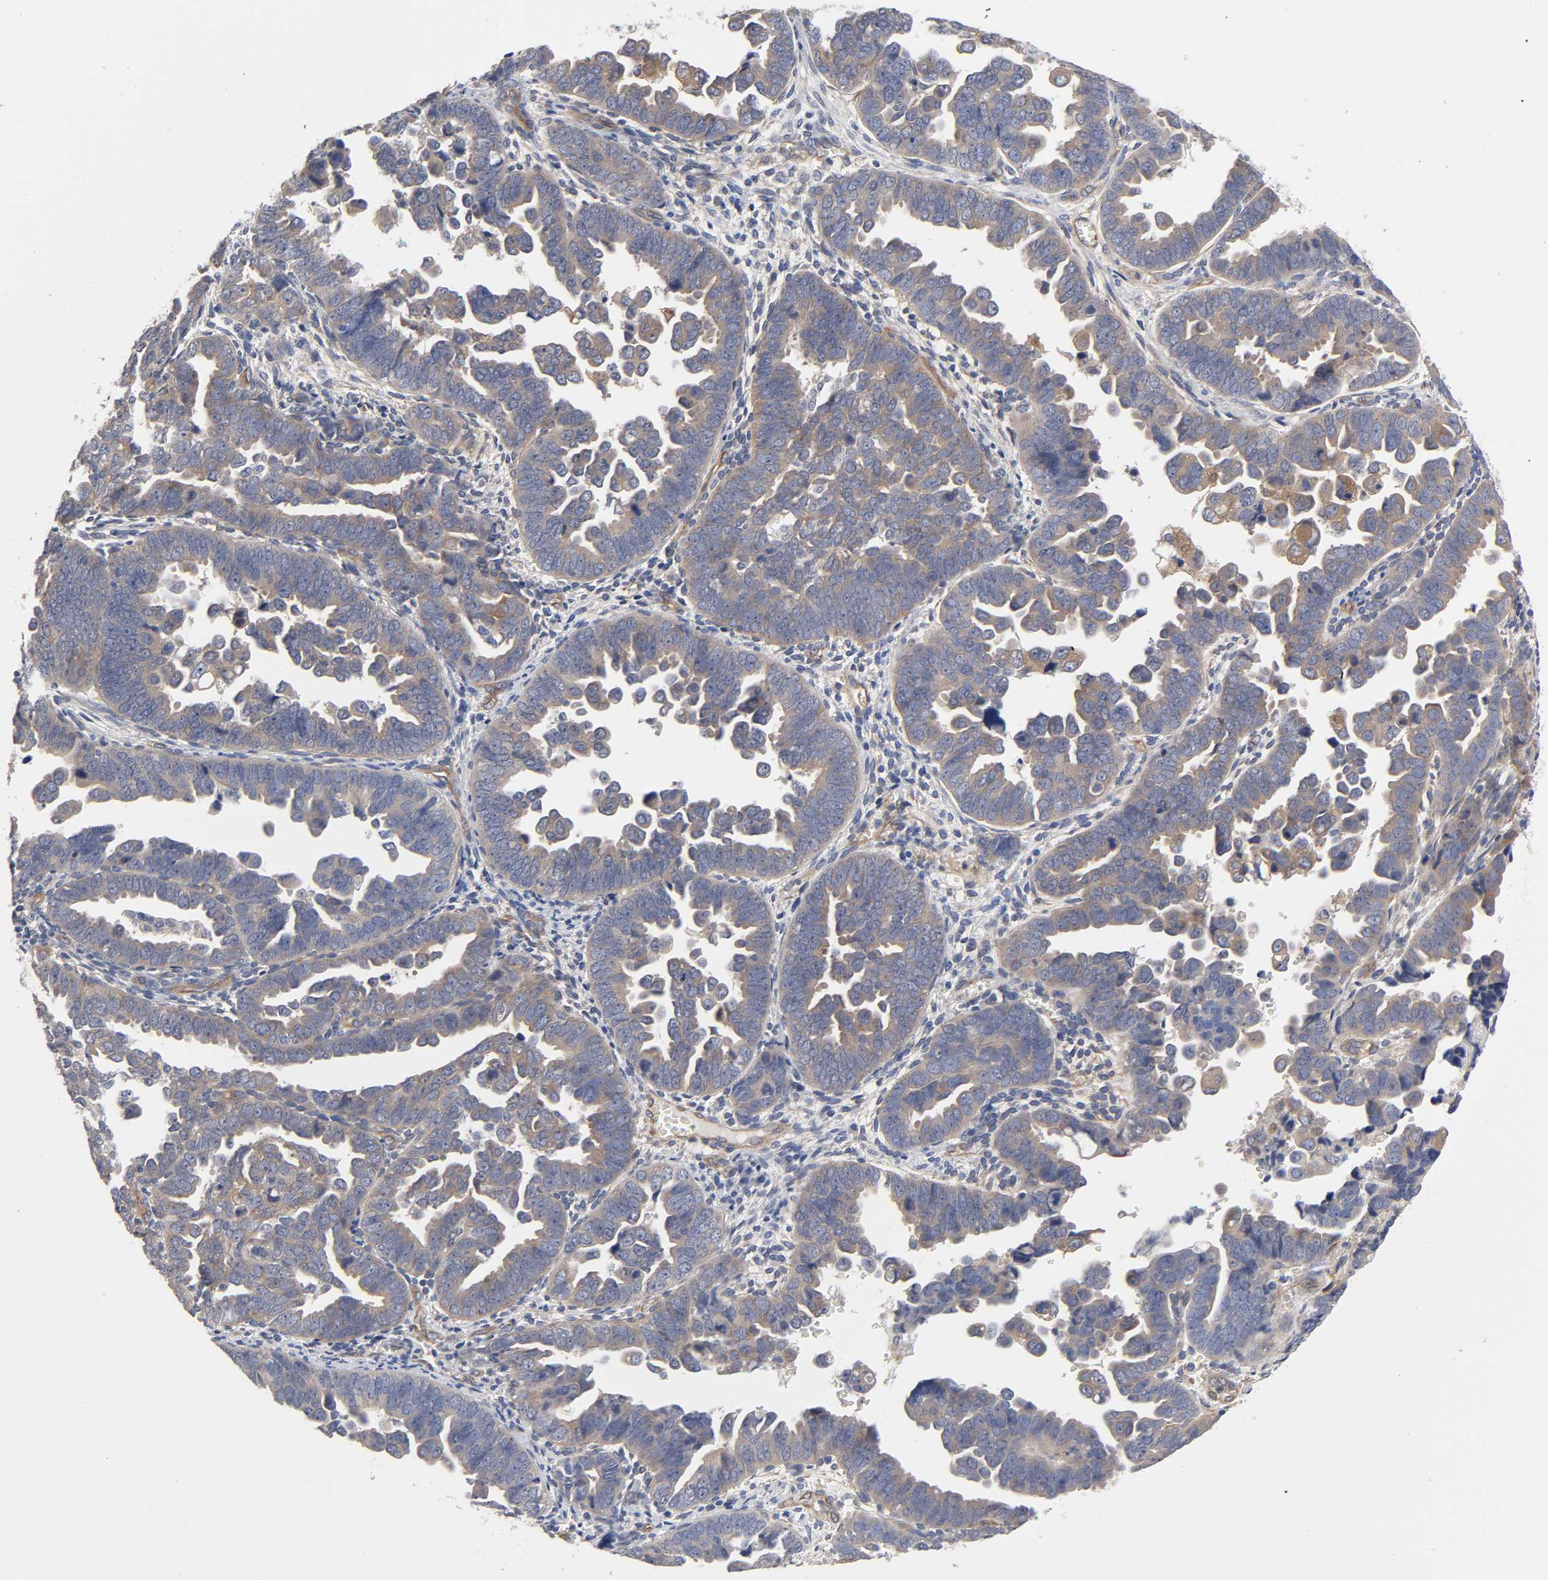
{"staining": {"intensity": "negative", "quantity": "none", "location": "none"}, "tissue": "endometrial cancer", "cell_type": "Tumor cells", "image_type": "cancer", "snomed": [{"axis": "morphology", "description": "Adenocarcinoma, NOS"}, {"axis": "topography", "description": "Endometrium"}], "caption": "Immunohistochemistry of endometrial cancer (adenocarcinoma) reveals no expression in tumor cells.", "gene": "RAB13", "patient": {"sex": "female", "age": 75}}